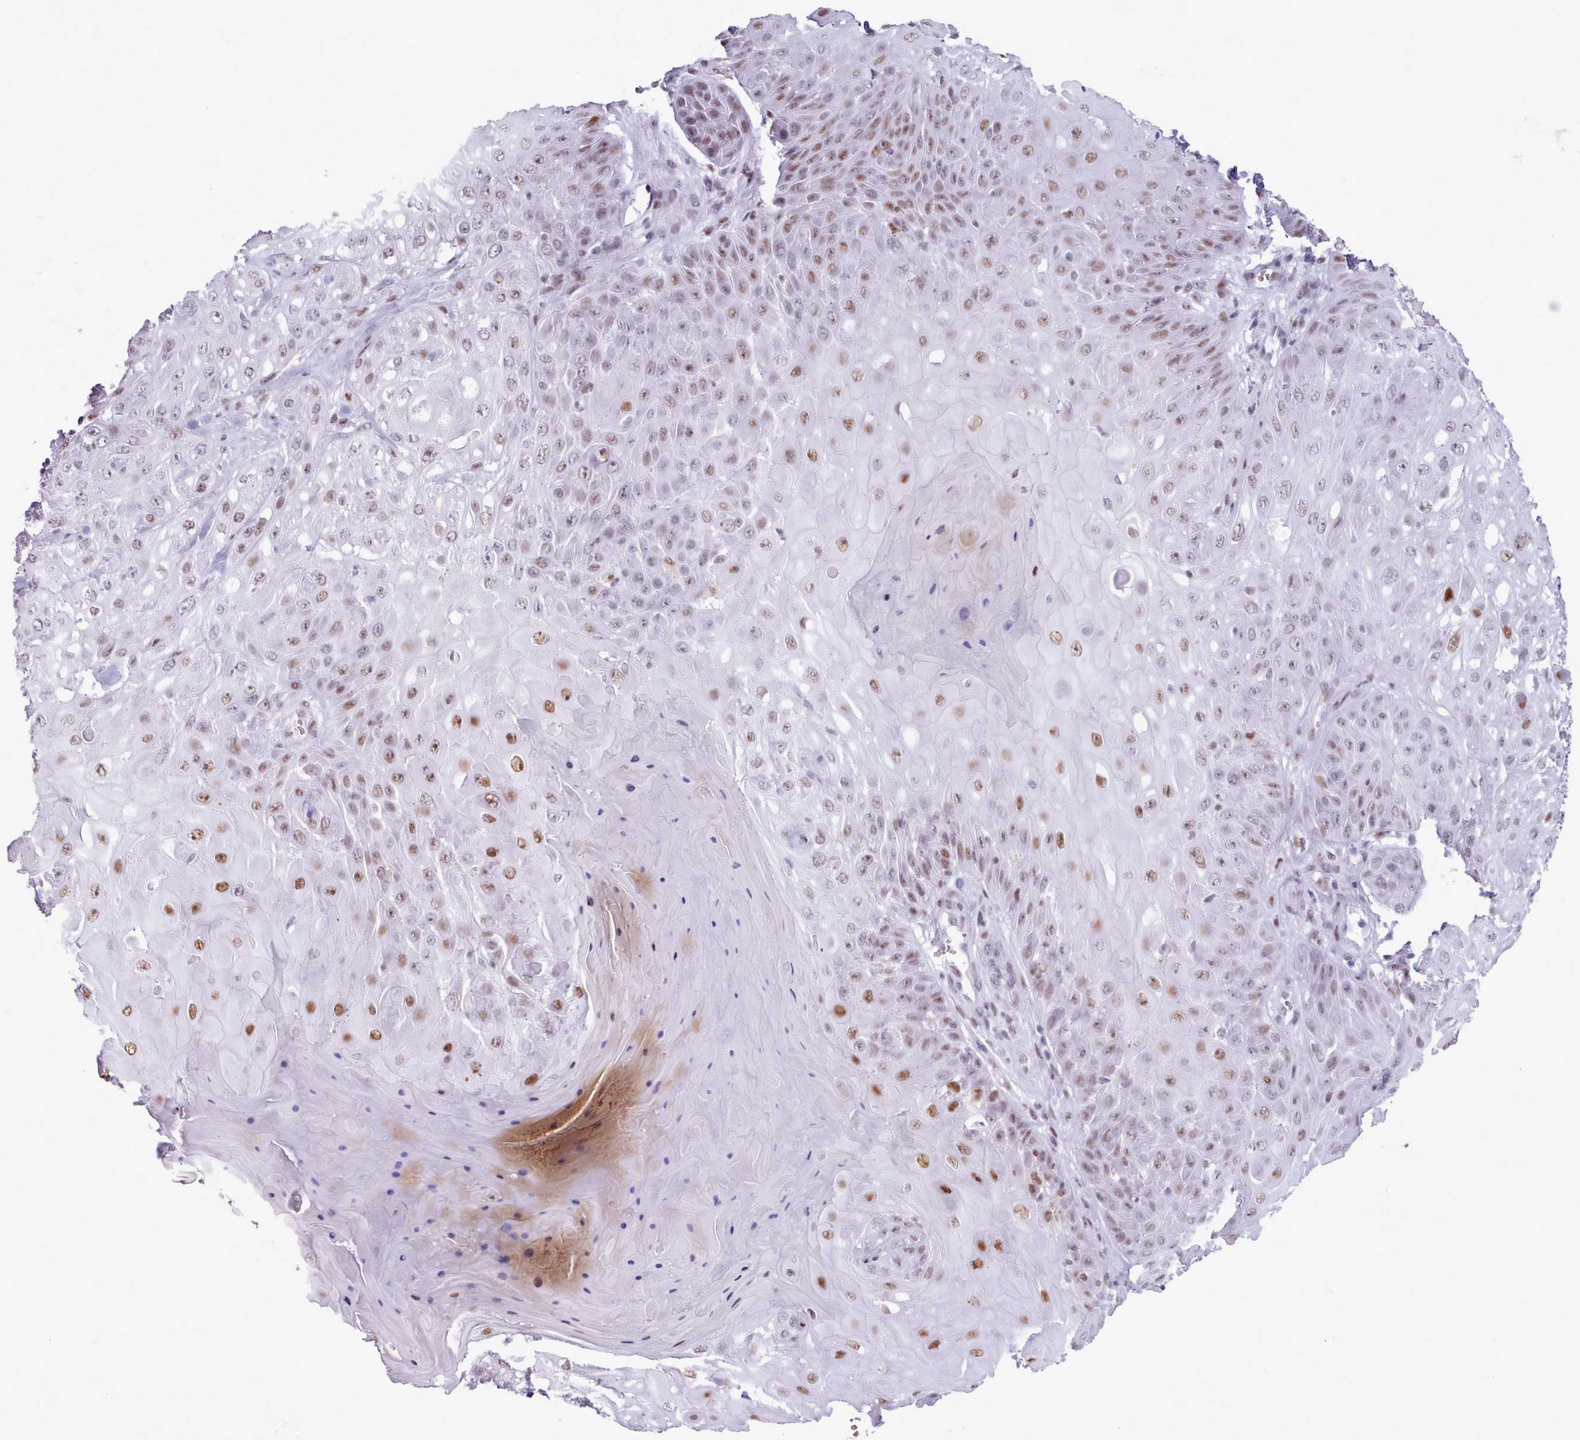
{"staining": {"intensity": "moderate", "quantity": ">75%", "location": "nuclear"}, "tissue": "skin cancer", "cell_type": "Tumor cells", "image_type": "cancer", "snomed": [{"axis": "morphology", "description": "Normal tissue, NOS"}, {"axis": "morphology", "description": "Squamous cell carcinoma, NOS"}, {"axis": "topography", "description": "Skin"}, {"axis": "topography", "description": "Cartilage tissue"}], "caption": "This micrograph displays IHC staining of skin cancer (squamous cell carcinoma), with medium moderate nuclear staining in approximately >75% of tumor cells.", "gene": "SRSF4", "patient": {"sex": "female", "age": 79}}